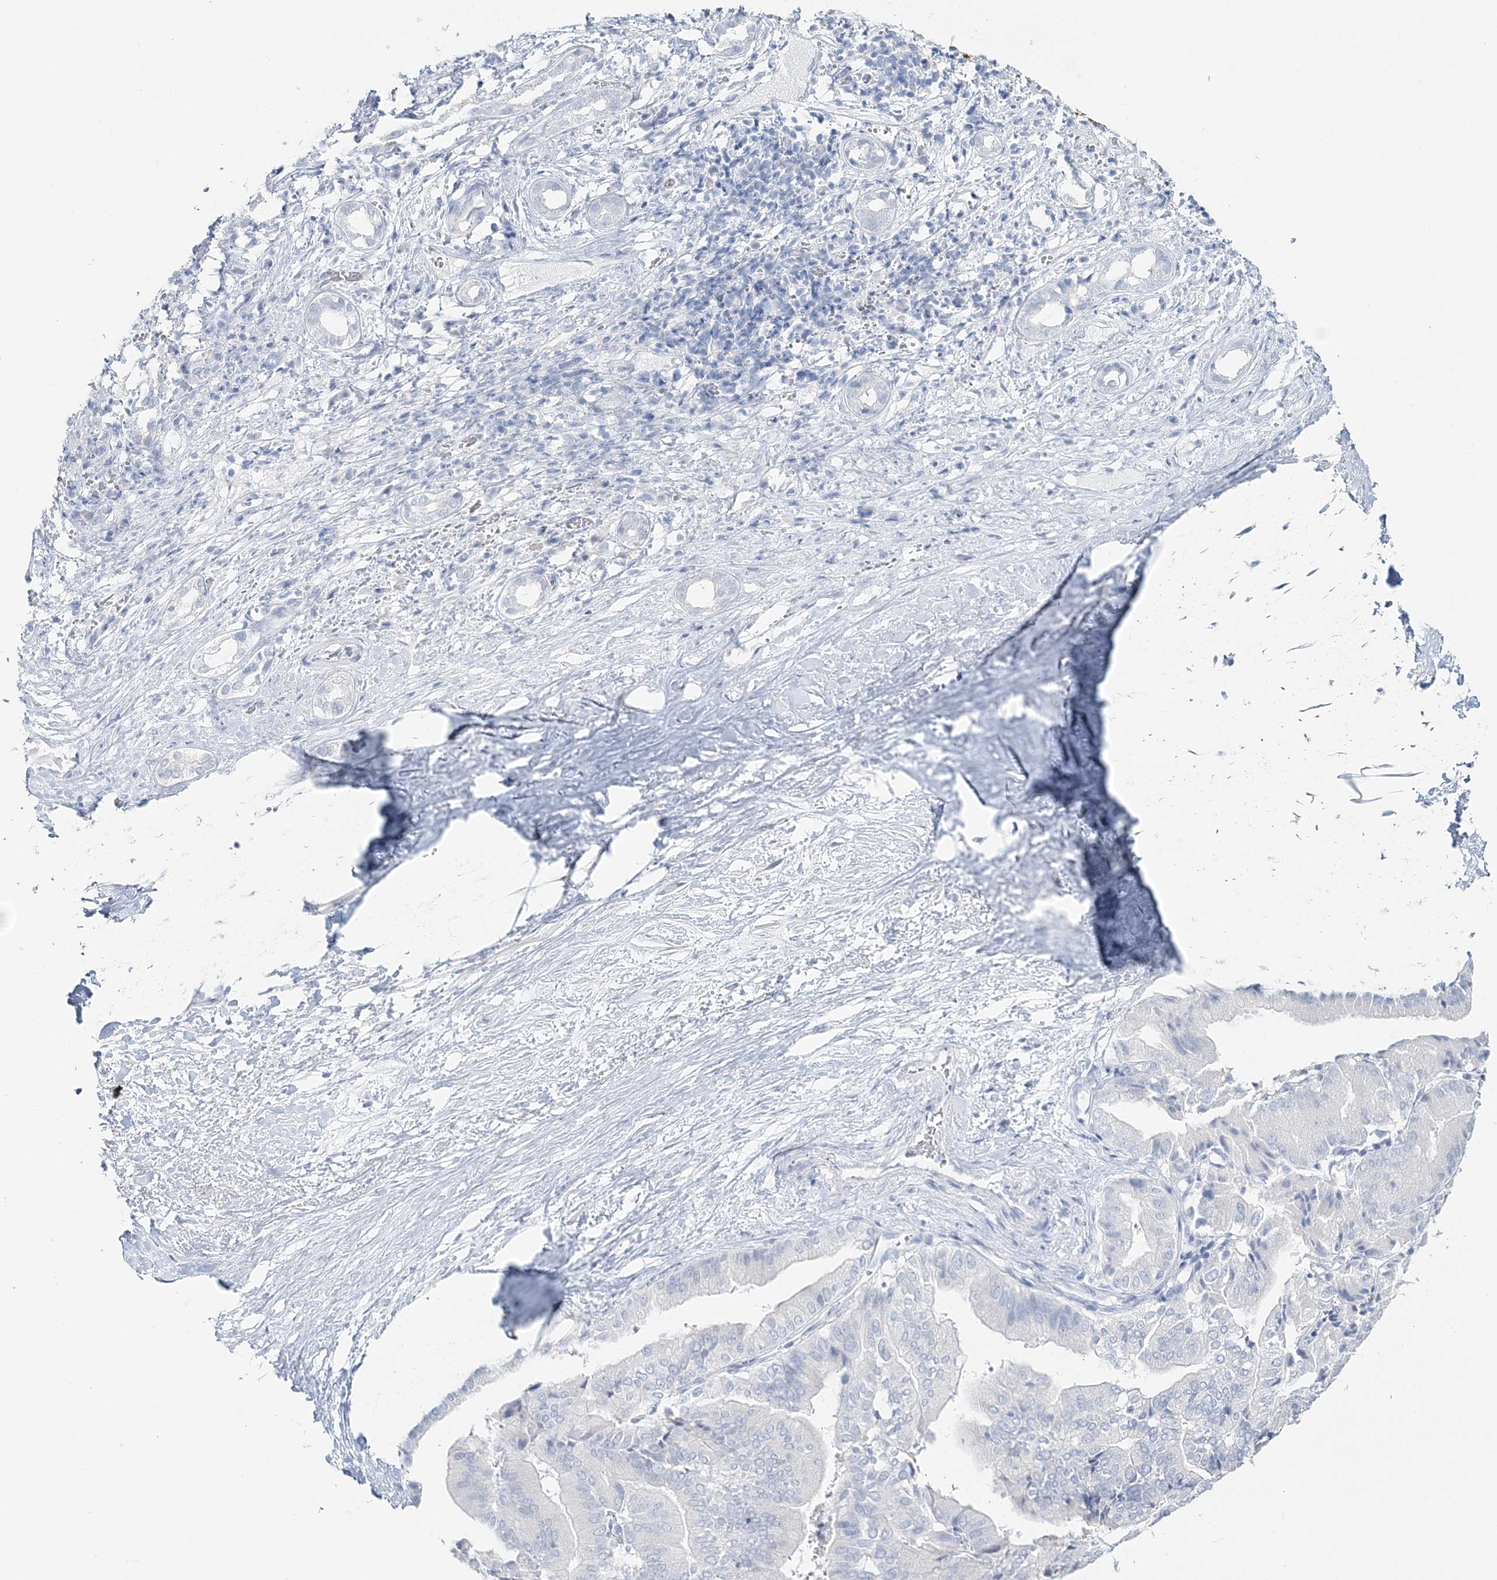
{"staining": {"intensity": "negative", "quantity": "none", "location": "none"}, "tissue": "liver cancer", "cell_type": "Tumor cells", "image_type": "cancer", "snomed": [{"axis": "morphology", "description": "Cholangiocarcinoma"}, {"axis": "topography", "description": "Liver"}], "caption": "Immunohistochemical staining of human liver cancer (cholangiocarcinoma) displays no significant expression in tumor cells.", "gene": "CYP3A4", "patient": {"sex": "female", "age": 75}}